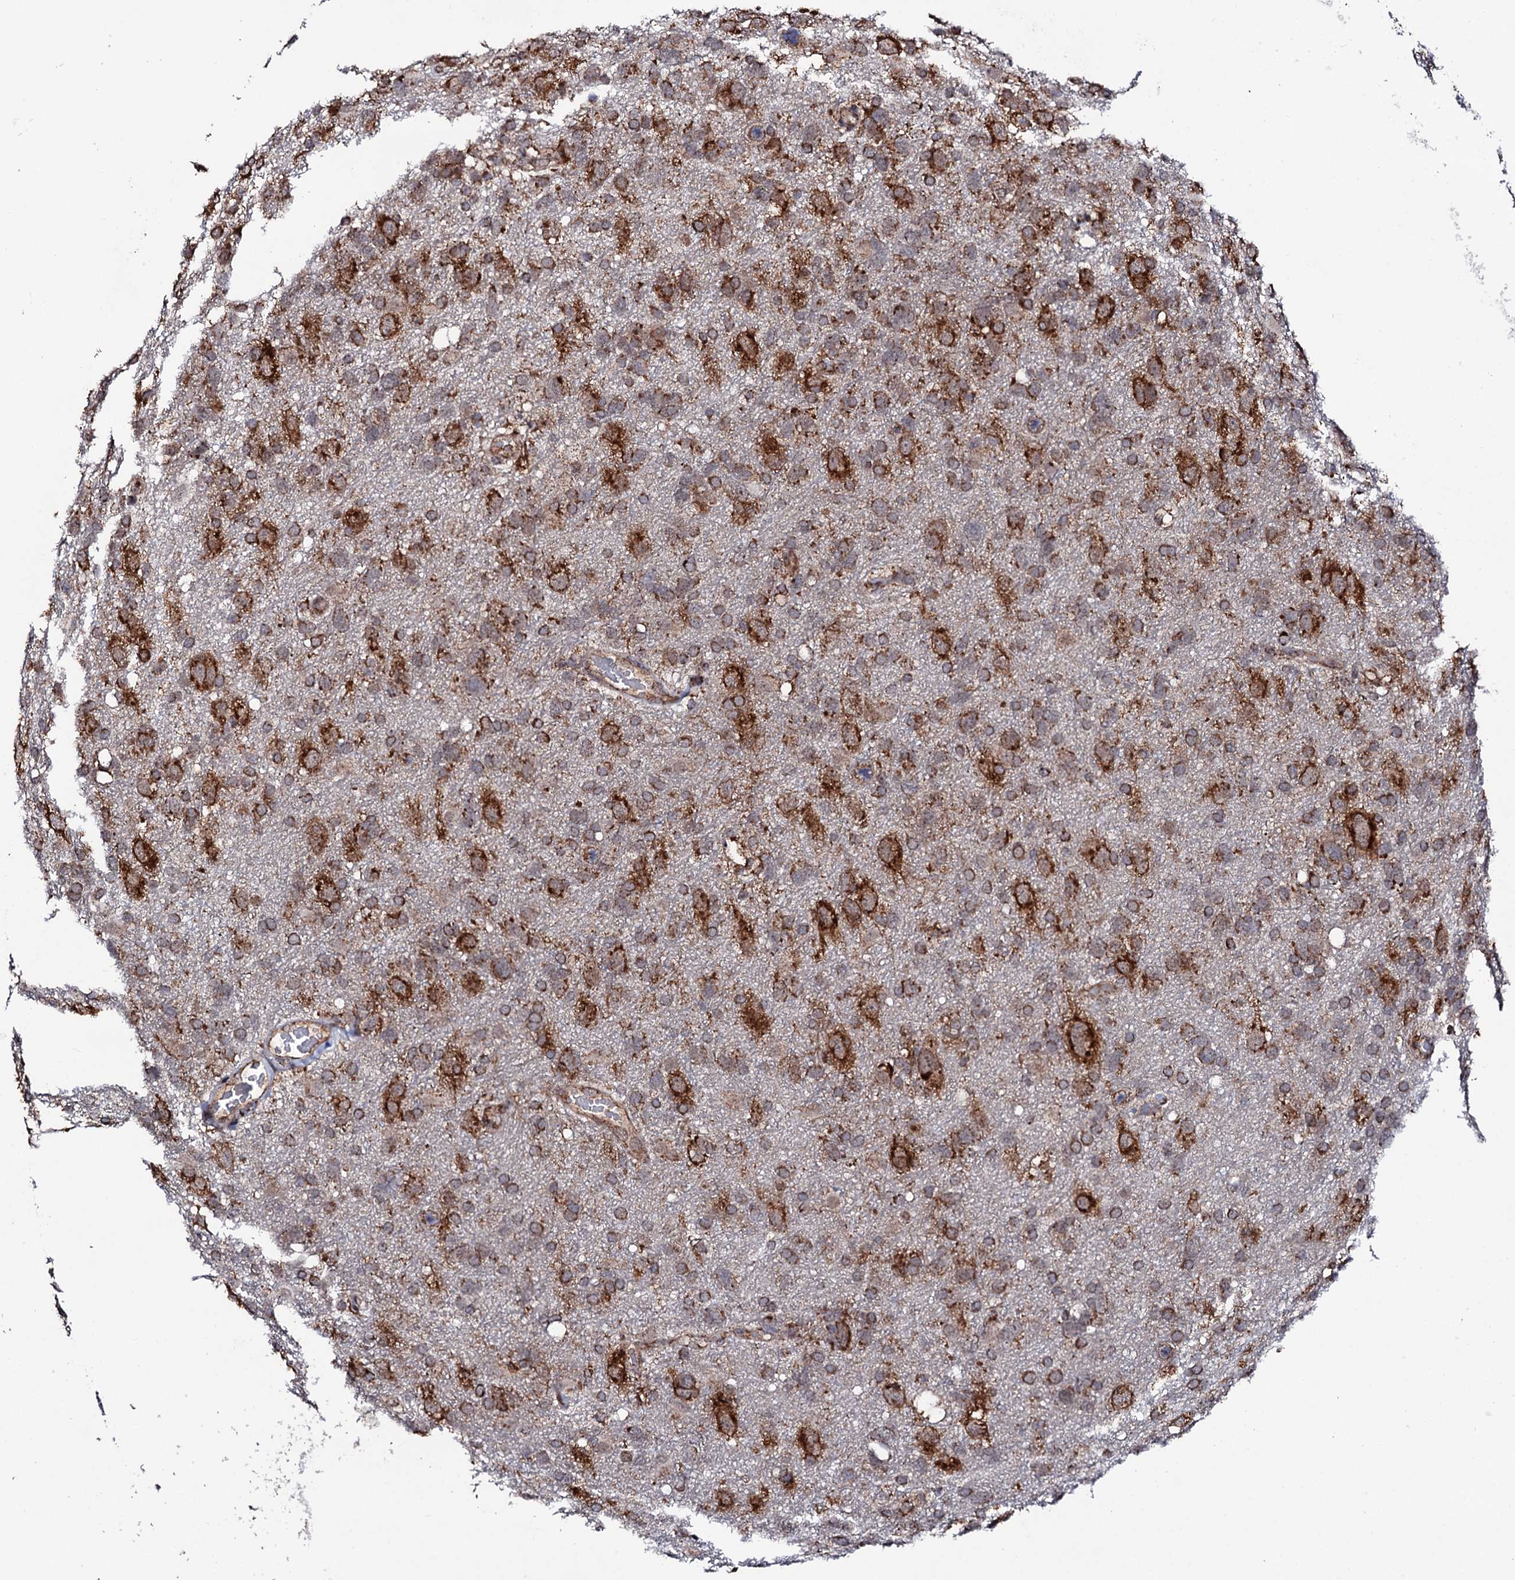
{"staining": {"intensity": "strong", "quantity": ">75%", "location": "cytoplasmic/membranous"}, "tissue": "glioma", "cell_type": "Tumor cells", "image_type": "cancer", "snomed": [{"axis": "morphology", "description": "Glioma, malignant, High grade"}, {"axis": "topography", "description": "Brain"}], "caption": "The histopathology image displays a brown stain indicating the presence of a protein in the cytoplasmic/membranous of tumor cells in glioma.", "gene": "MTIF3", "patient": {"sex": "male", "age": 61}}